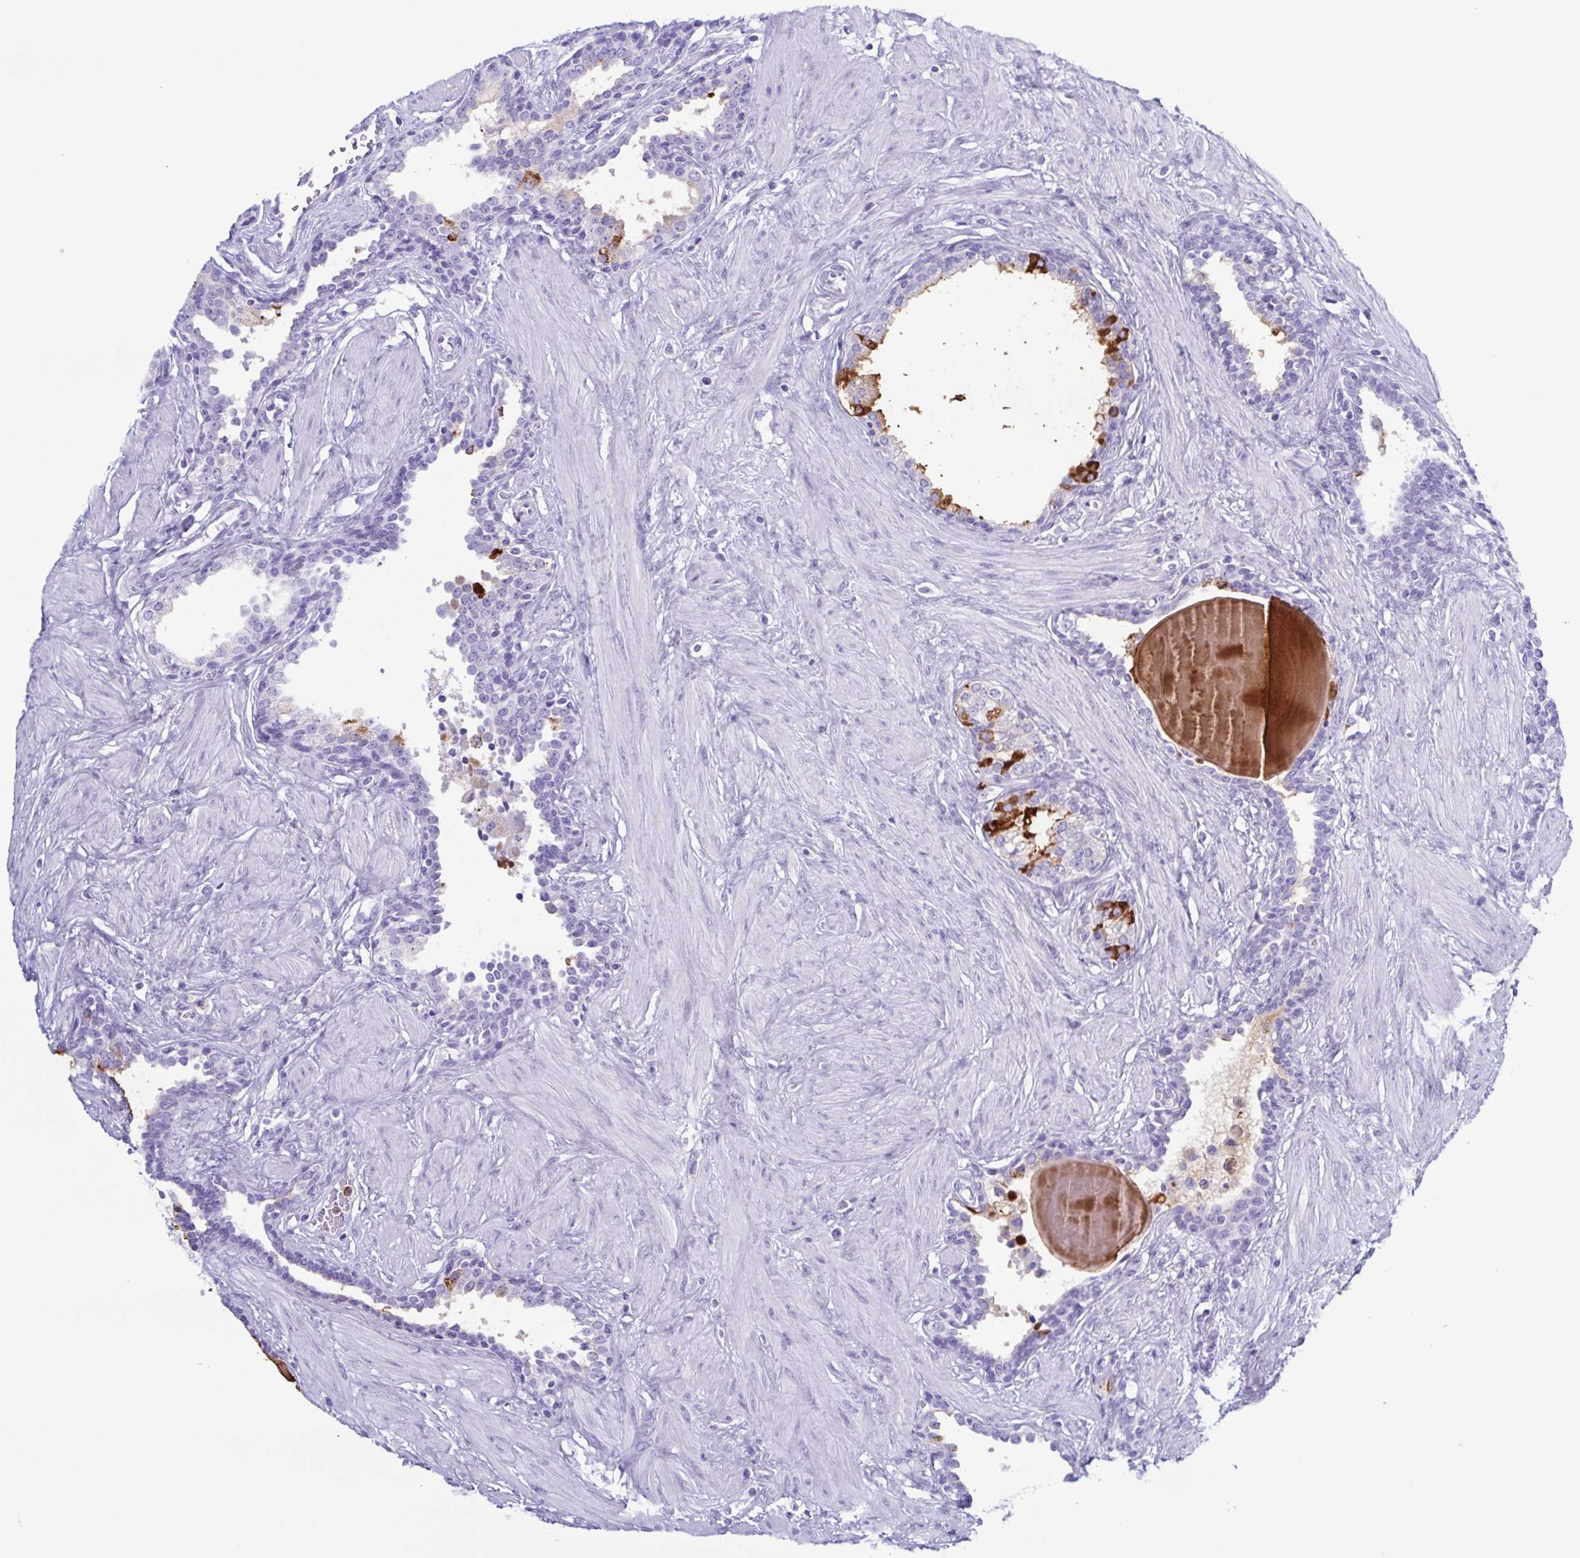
{"staining": {"intensity": "strong", "quantity": "<25%", "location": "cytoplasmic/membranous"}, "tissue": "prostate", "cell_type": "Glandular cells", "image_type": "normal", "snomed": [{"axis": "morphology", "description": "Normal tissue, NOS"}, {"axis": "topography", "description": "Prostate"}], "caption": "Strong cytoplasmic/membranous expression for a protein is present in approximately <25% of glandular cells of unremarkable prostate using immunohistochemistry (IHC).", "gene": "LTF", "patient": {"sex": "male", "age": 55}}